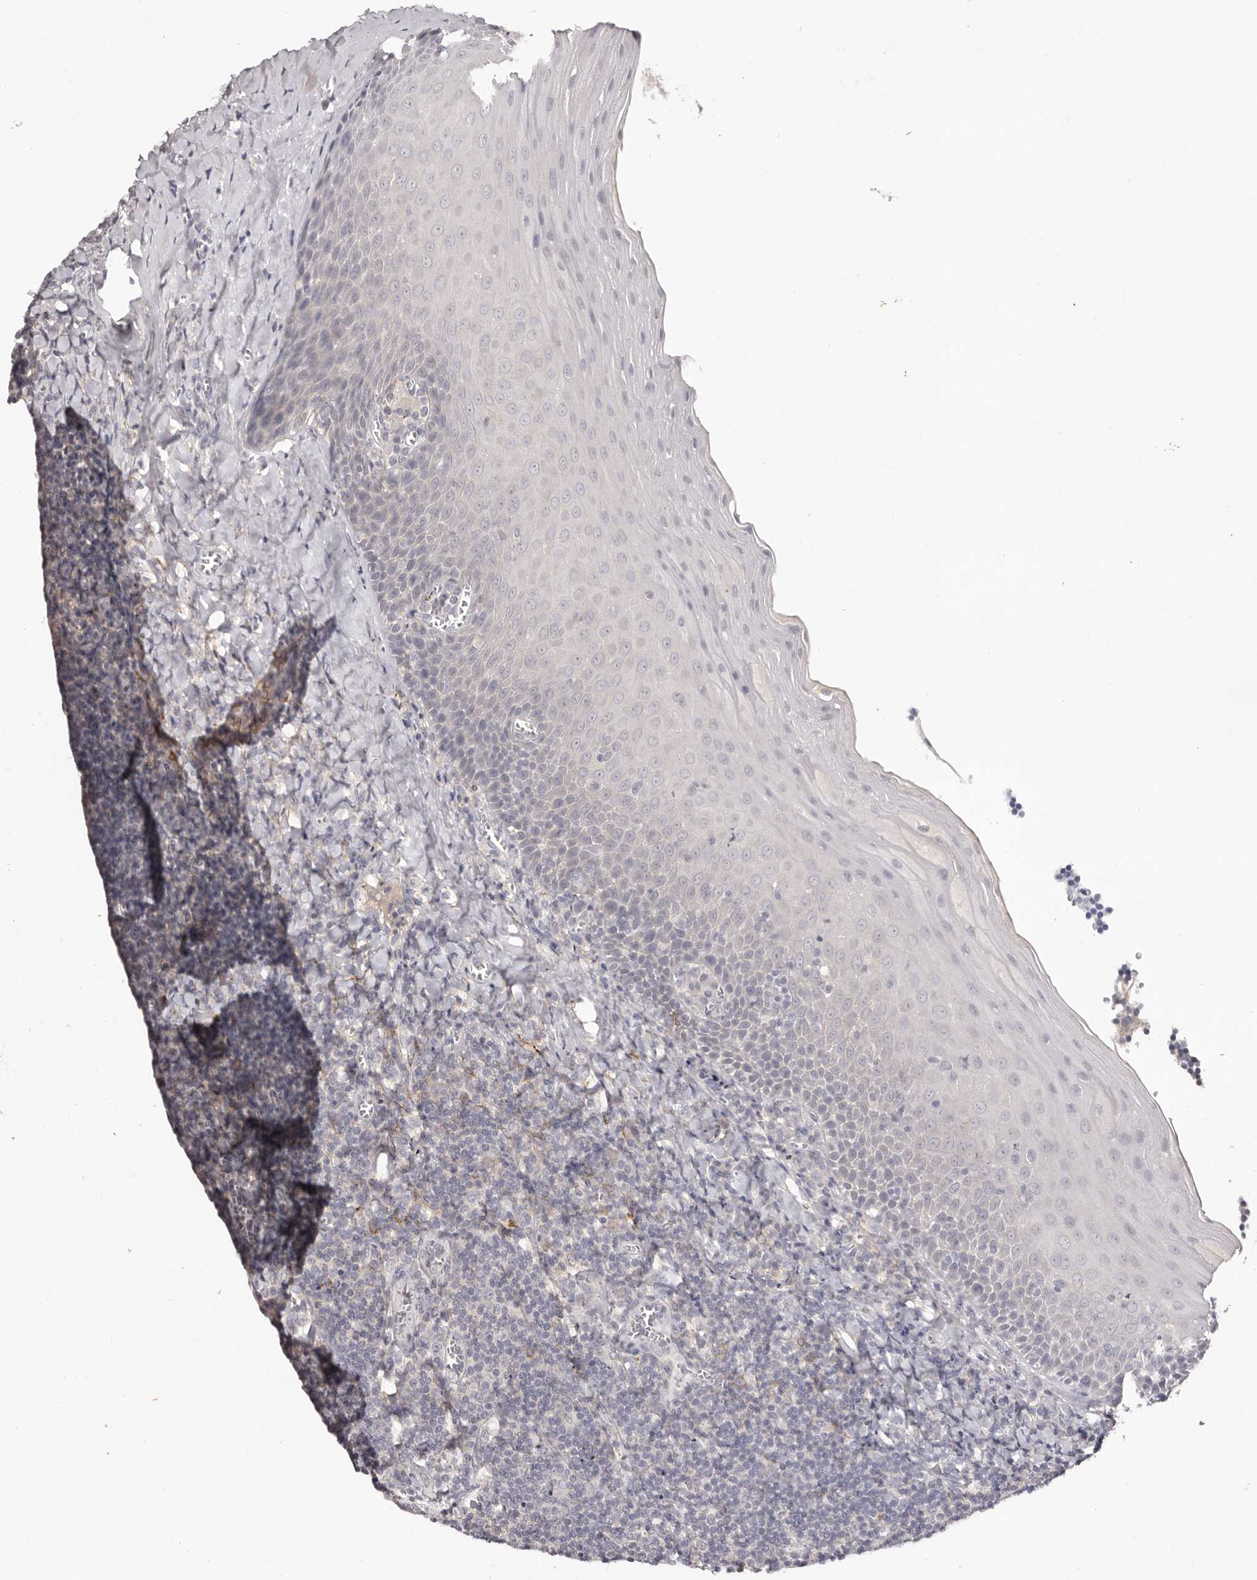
{"staining": {"intensity": "negative", "quantity": "none", "location": "none"}, "tissue": "tonsil", "cell_type": "Germinal center cells", "image_type": "normal", "snomed": [{"axis": "morphology", "description": "Normal tissue, NOS"}, {"axis": "topography", "description": "Tonsil"}], "caption": "Histopathology image shows no protein positivity in germinal center cells of benign tonsil.", "gene": "SCUBE2", "patient": {"sex": "male", "age": 27}}